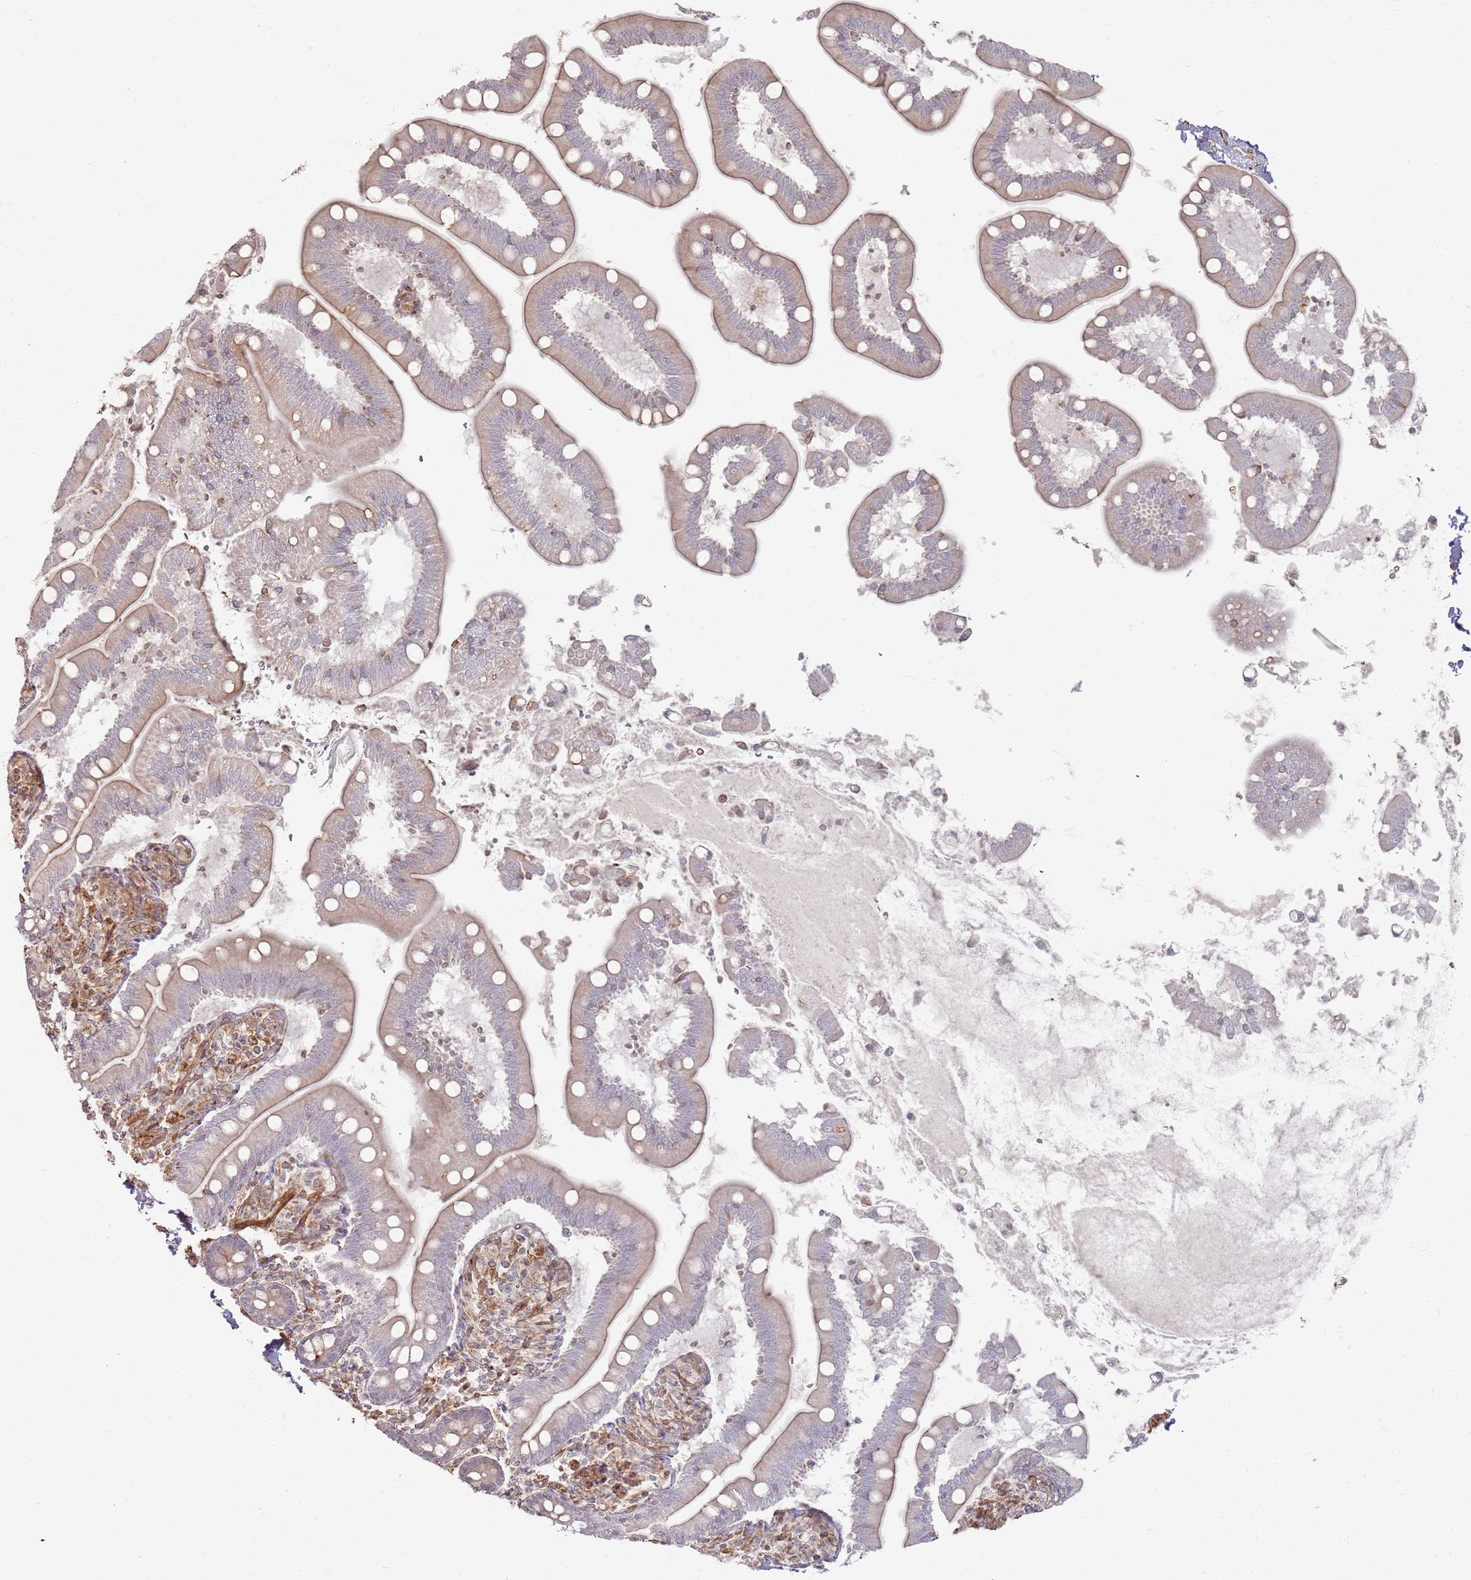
{"staining": {"intensity": "weak", "quantity": "25%-75%", "location": "cytoplasmic/membranous"}, "tissue": "small intestine", "cell_type": "Glandular cells", "image_type": "normal", "snomed": [{"axis": "morphology", "description": "Normal tissue, NOS"}, {"axis": "topography", "description": "Small intestine"}], "caption": "Brown immunohistochemical staining in normal small intestine exhibits weak cytoplasmic/membranous positivity in about 25%-75% of glandular cells.", "gene": "PHF21A", "patient": {"sex": "female", "age": 64}}